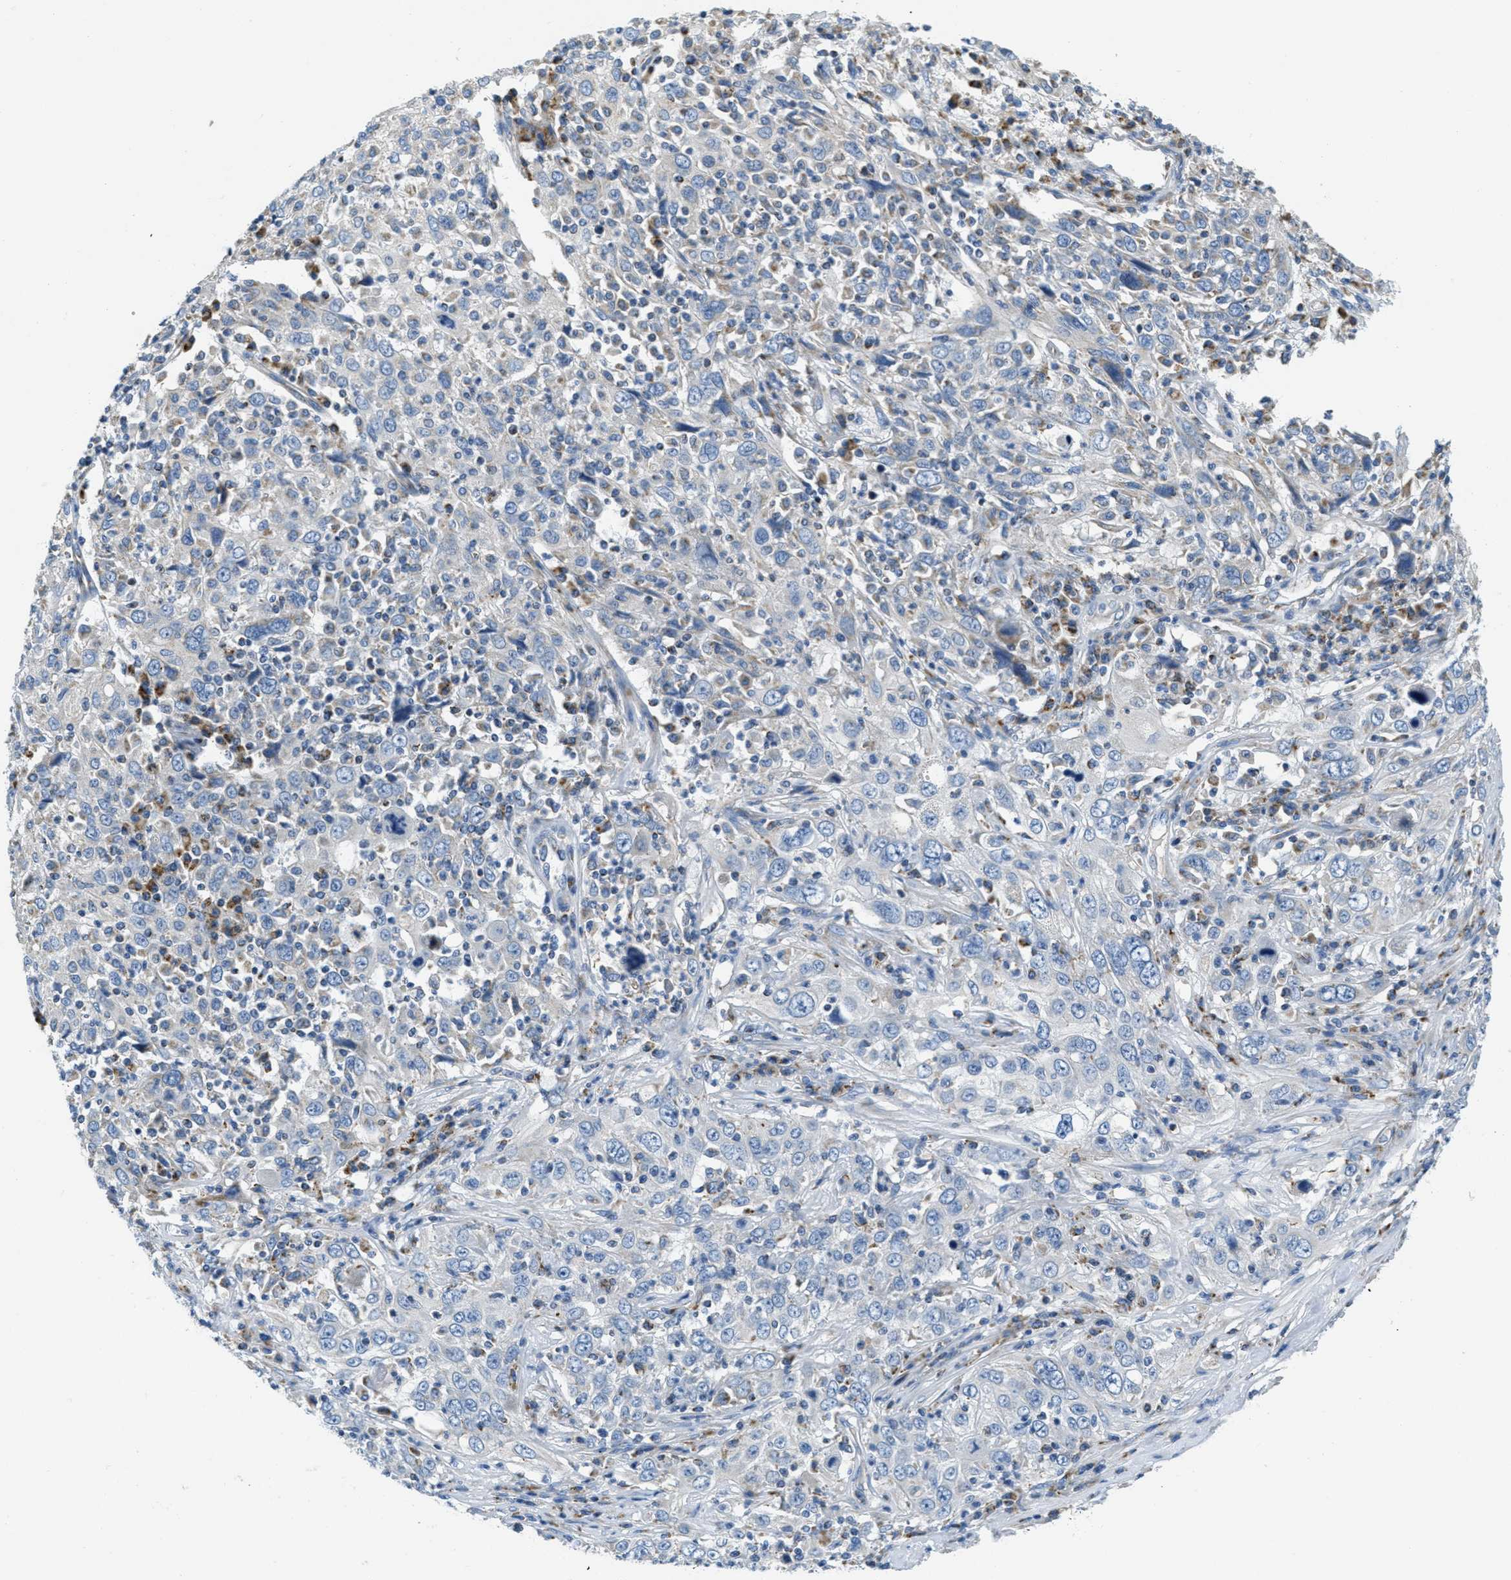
{"staining": {"intensity": "negative", "quantity": "none", "location": "none"}, "tissue": "cervical cancer", "cell_type": "Tumor cells", "image_type": "cancer", "snomed": [{"axis": "morphology", "description": "Squamous cell carcinoma, NOS"}, {"axis": "topography", "description": "Cervix"}], "caption": "The histopathology image shows no staining of tumor cells in cervical squamous cell carcinoma.", "gene": "CA4", "patient": {"sex": "female", "age": 46}}